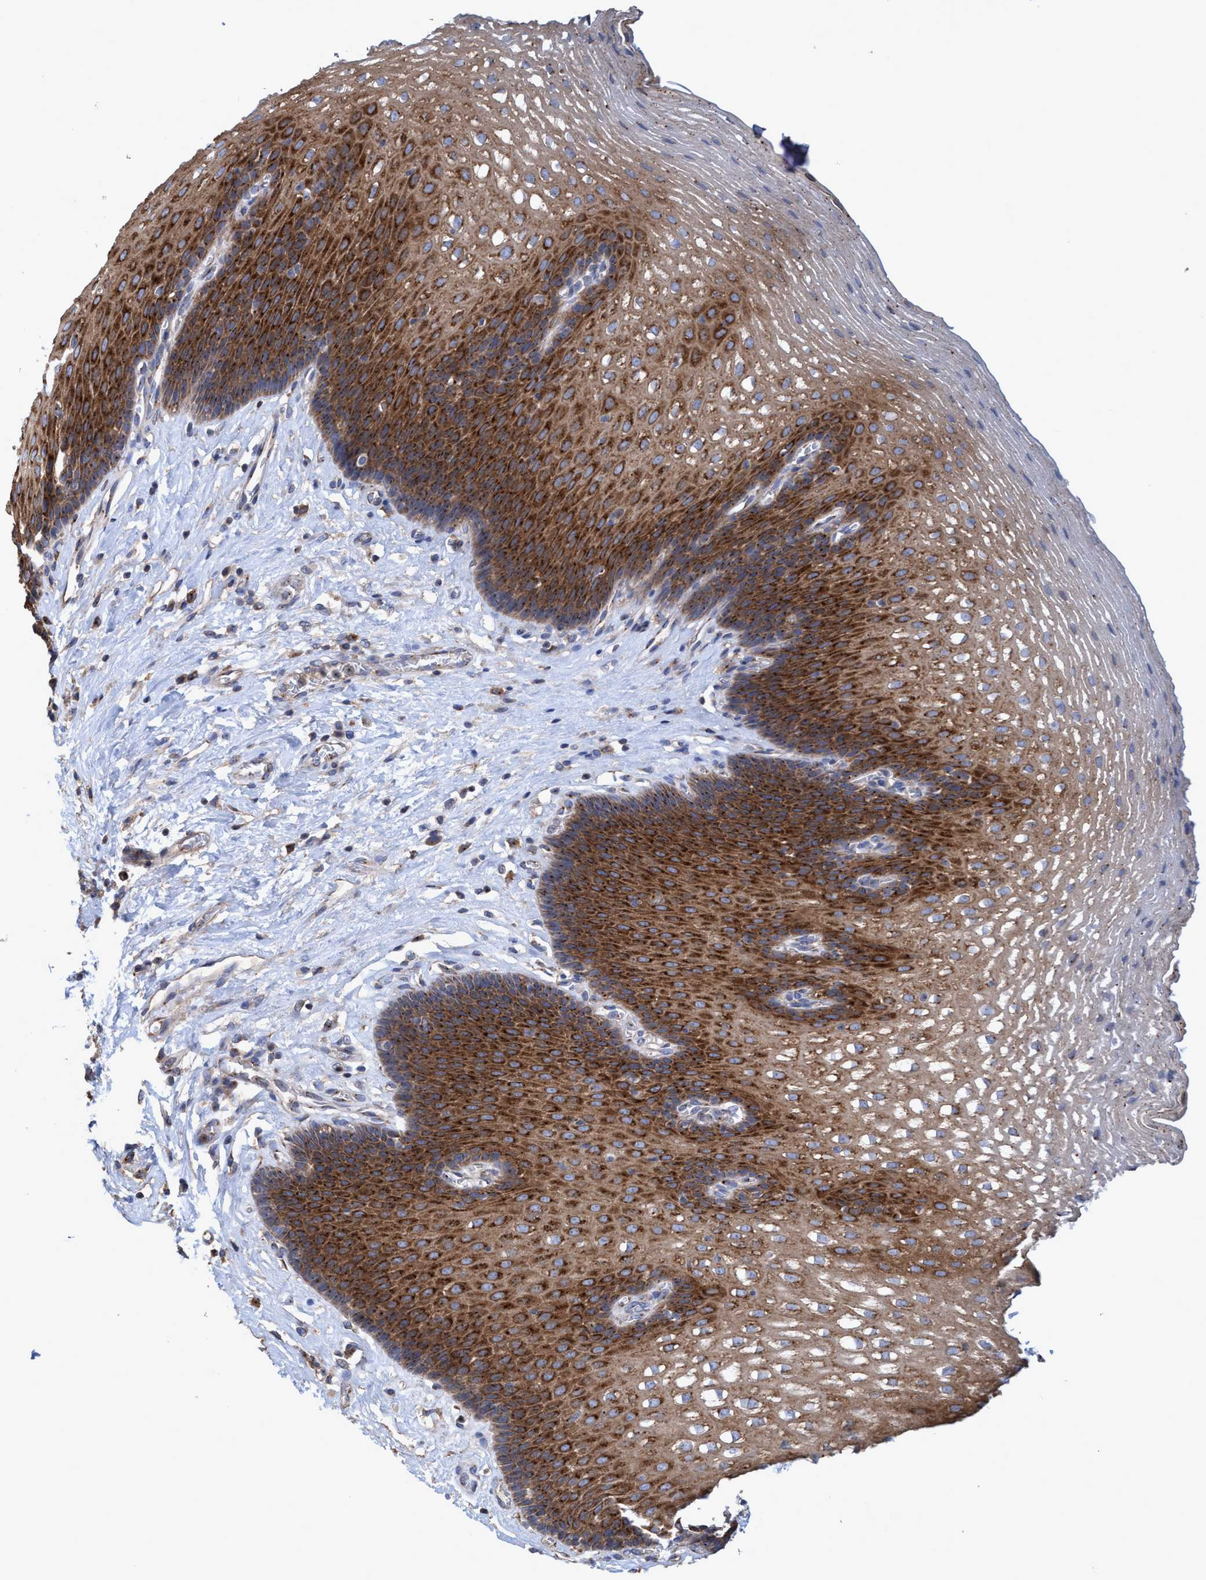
{"staining": {"intensity": "strong", "quantity": ">75%", "location": "cytoplasmic/membranous"}, "tissue": "esophagus", "cell_type": "Squamous epithelial cells", "image_type": "normal", "snomed": [{"axis": "morphology", "description": "Normal tissue, NOS"}, {"axis": "topography", "description": "Esophagus"}], "caption": "The photomicrograph displays a brown stain indicating the presence of a protein in the cytoplasmic/membranous of squamous epithelial cells in esophagus.", "gene": "BICD2", "patient": {"sex": "male", "age": 48}}